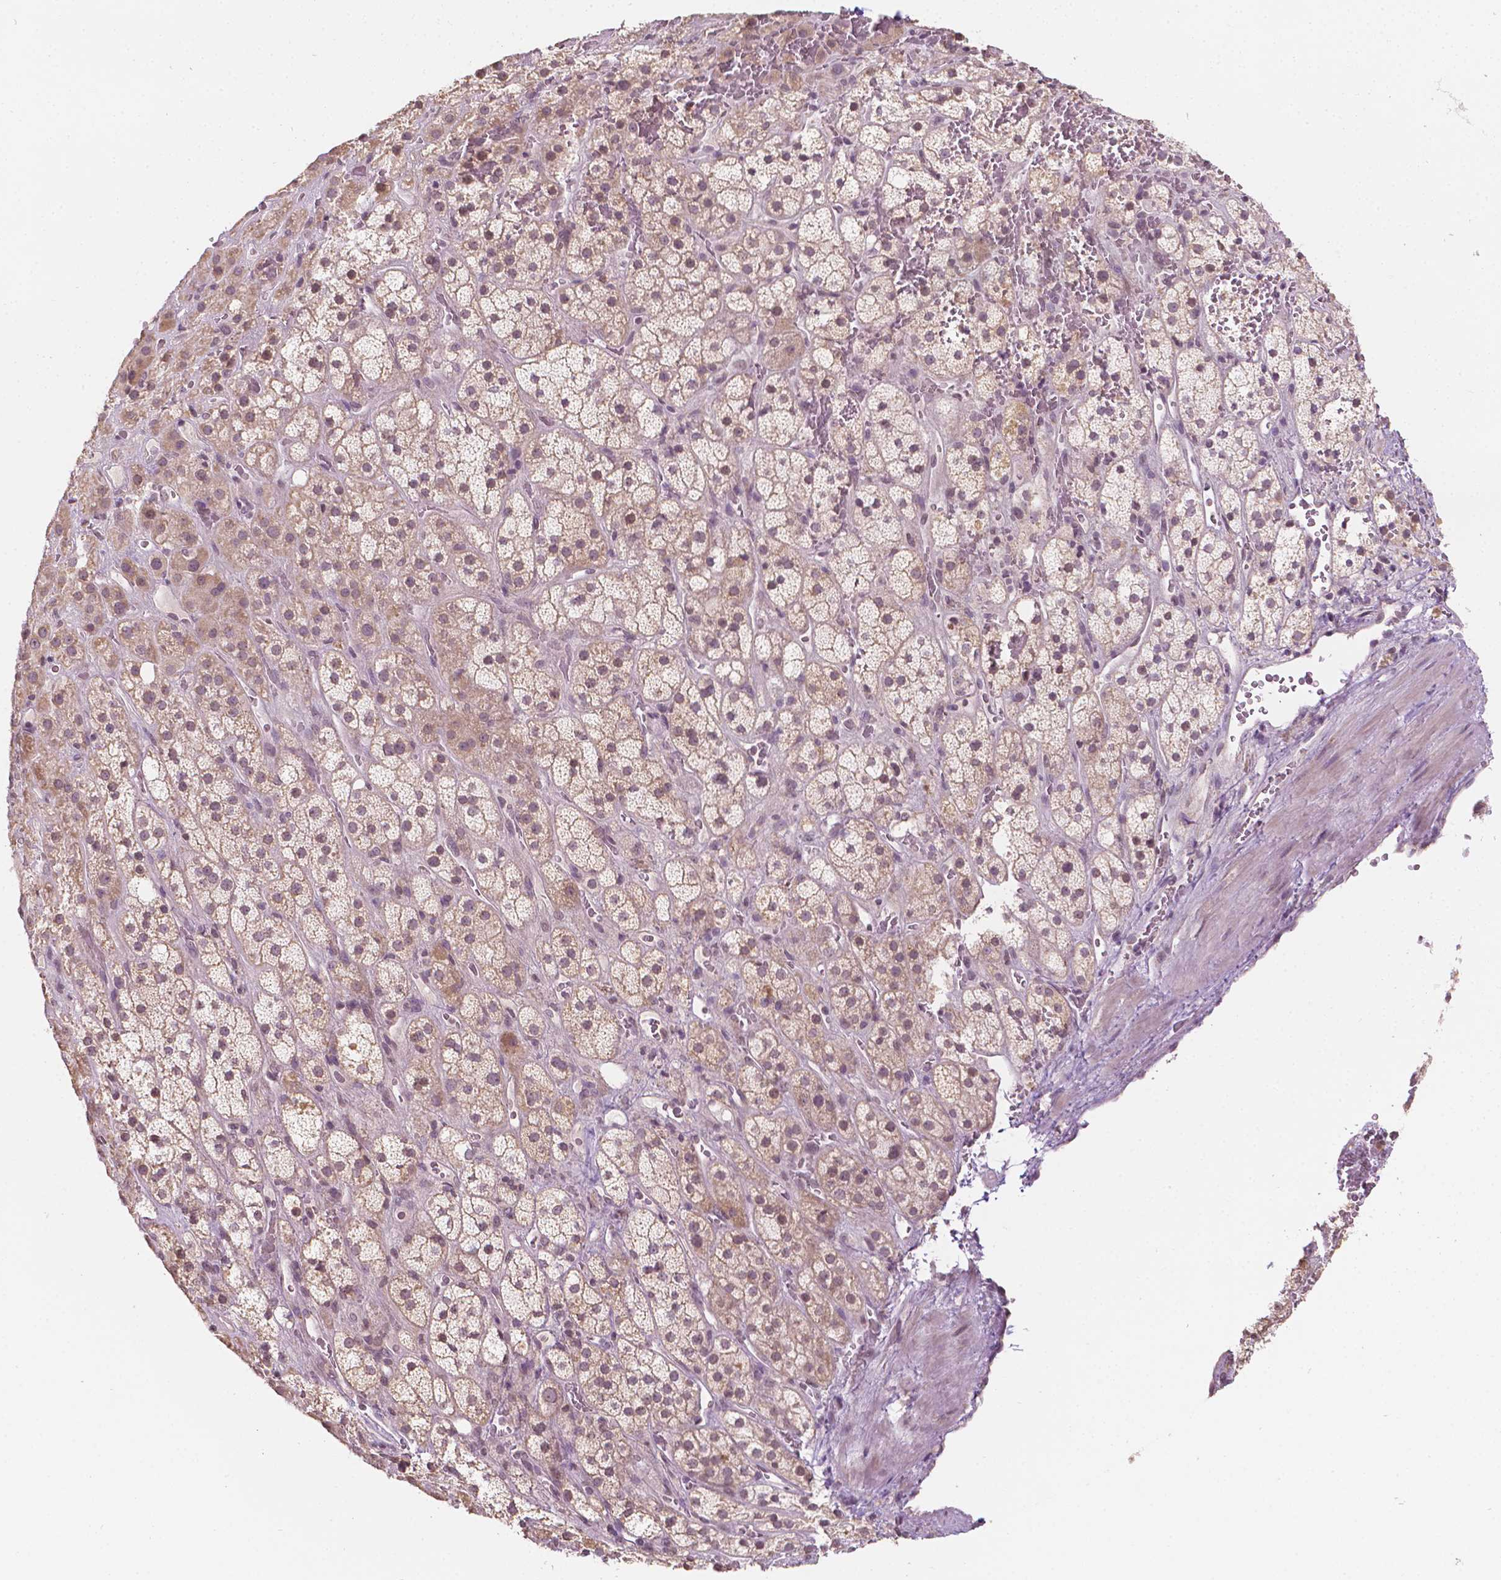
{"staining": {"intensity": "weak", "quantity": "25%-75%", "location": "cytoplasmic/membranous"}, "tissue": "adrenal gland", "cell_type": "Glandular cells", "image_type": "normal", "snomed": [{"axis": "morphology", "description": "Normal tissue, NOS"}, {"axis": "topography", "description": "Adrenal gland"}], "caption": "Adrenal gland stained for a protein shows weak cytoplasmic/membranous positivity in glandular cells. The staining was performed using DAB, with brown indicating positive protein expression. Nuclei are stained blue with hematoxylin.", "gene": "NOS1AP", "patient": {"sex": "male", "age": 57}}